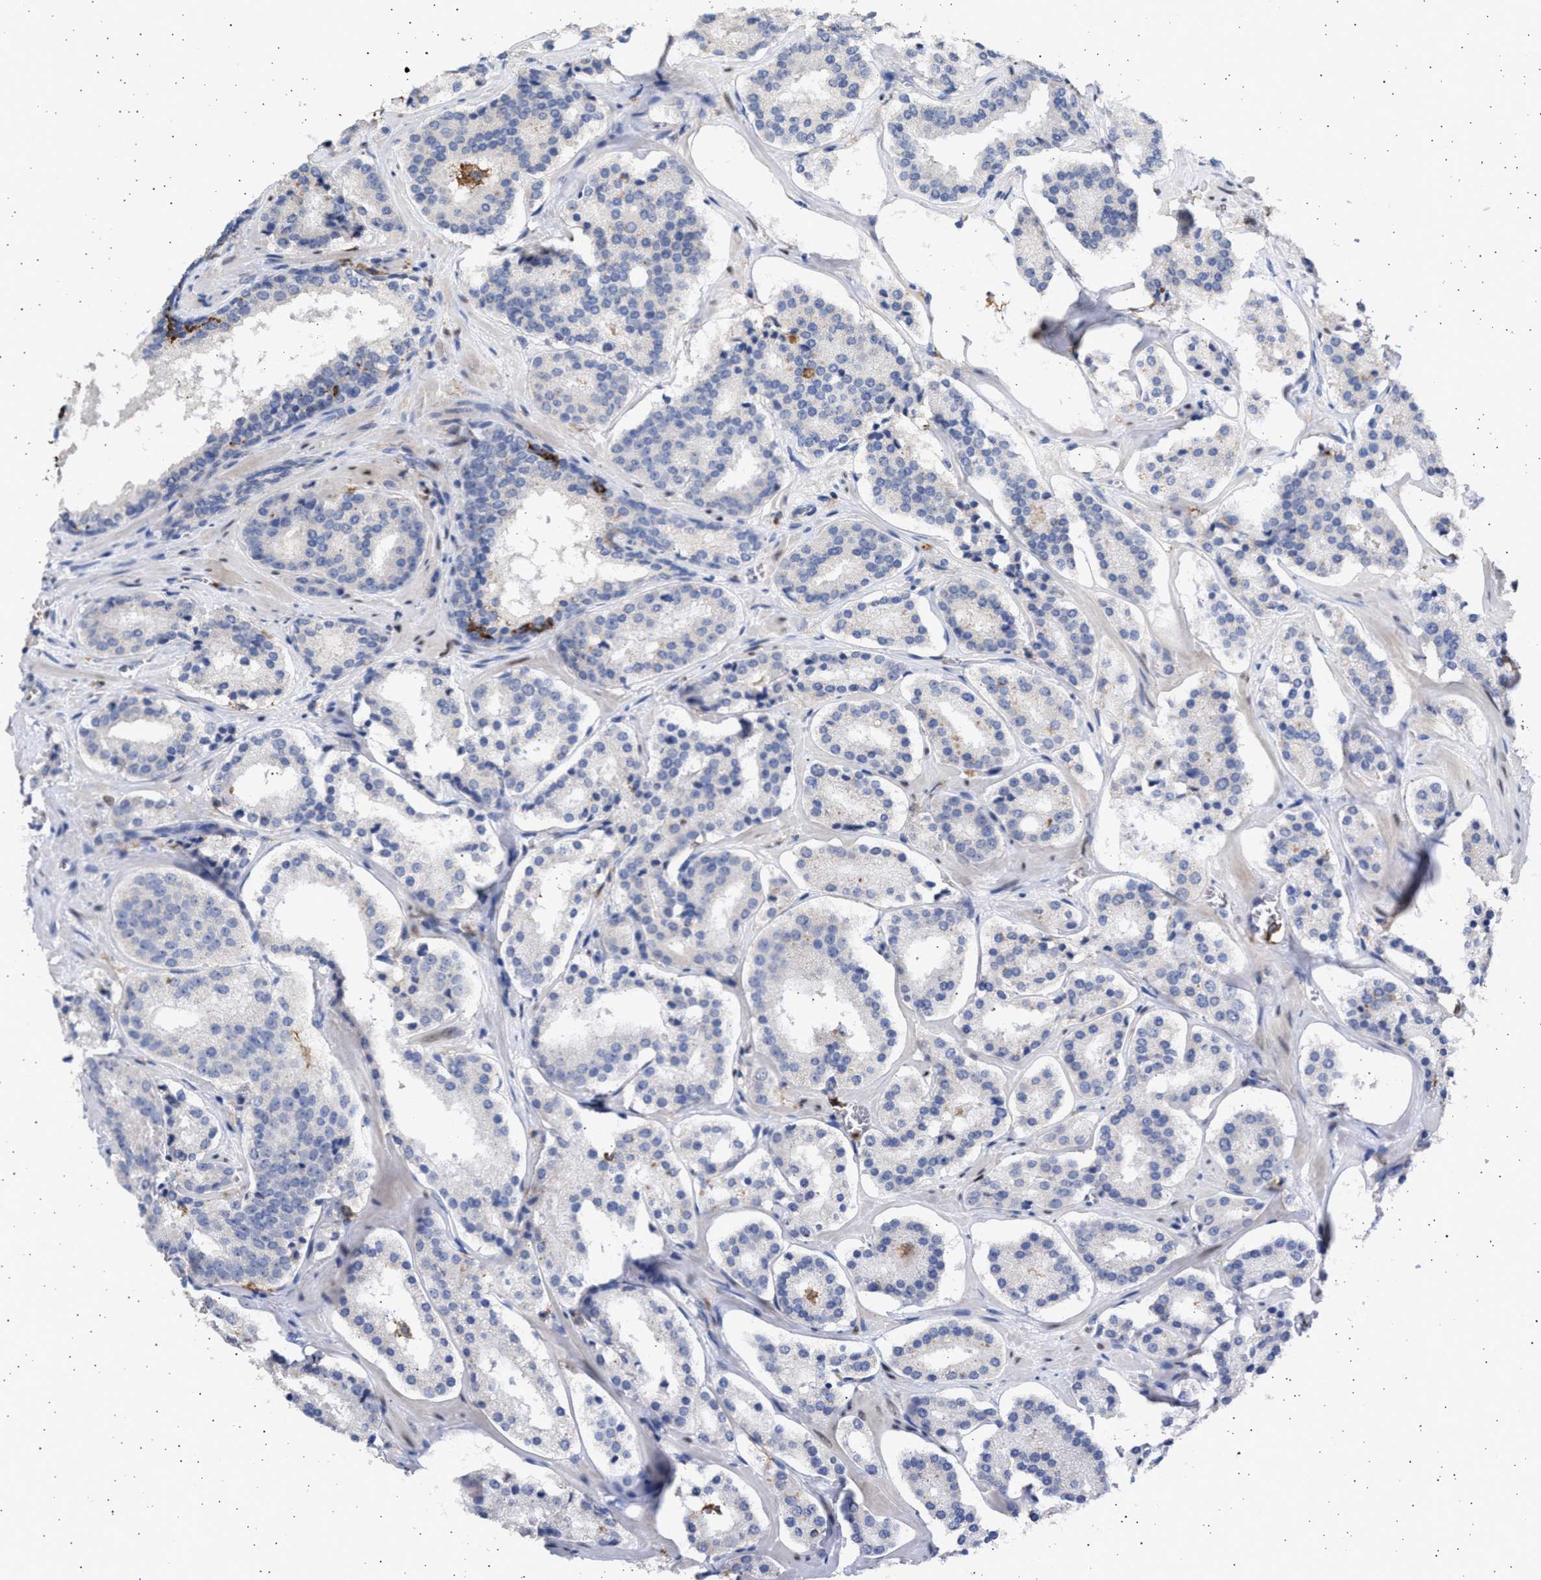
{"staining": {"intensity": "negative", "quantity": "none", "location": "none"}, "tissue": "prostate cancer", "cell_type": "Tumor cells", "image_type": "cancer", "snomed": [{"axis": "morphology", "description": "Adenocarcinoma, High grade"}, {"axis": "topography", "description": "Prostate"}], "caption": "Prostate high-grade adenocarcinoma was stained to show a protein in brown. There is no significant positivity in tumor cells. (DAB (3,3'-diaminobenzidine) immunohistochemistry, high magnification).", "gene": "FCER1A", "patient": {"sex": "male", "age": 60}}